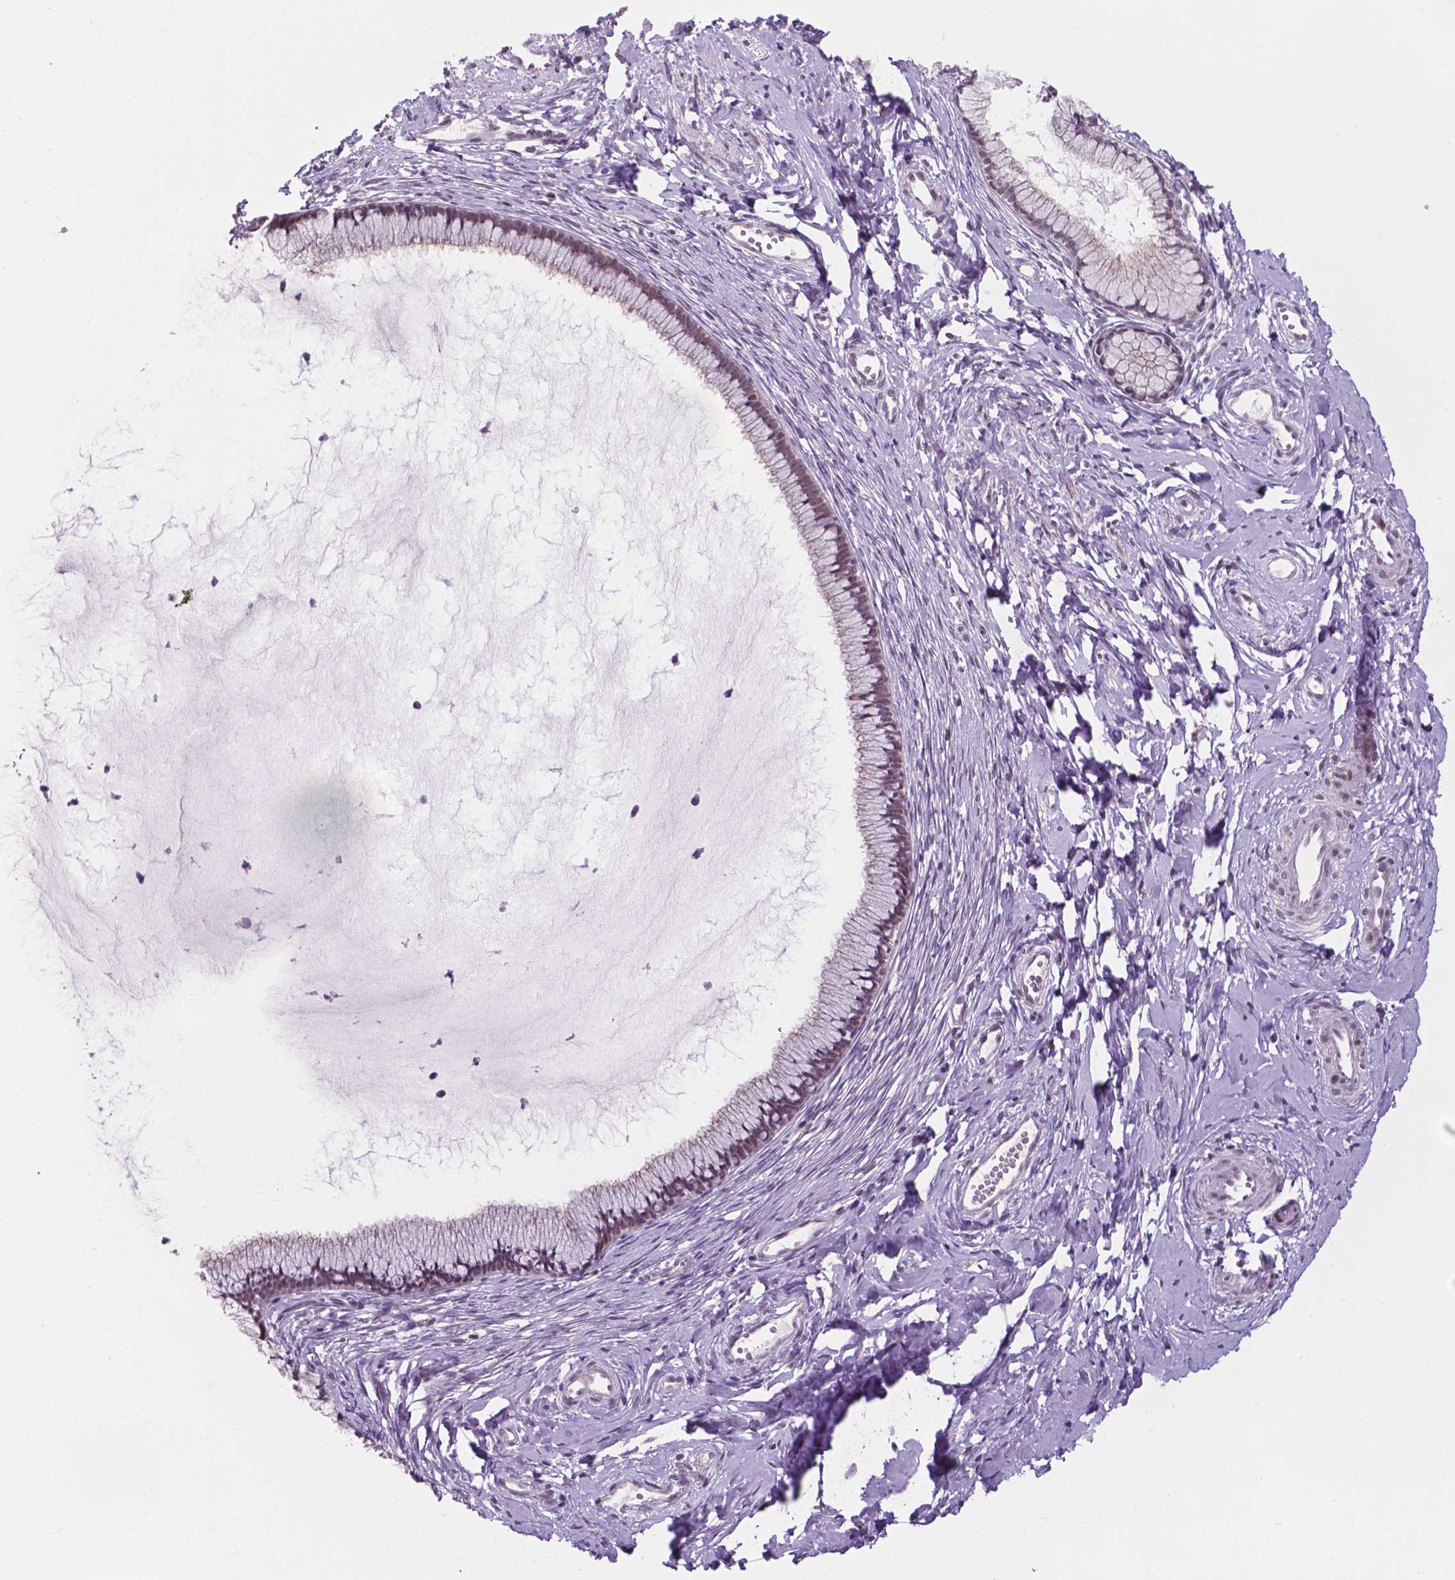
{"staining": {"intensity": "negative", "quantity": "none", "location": "none"}, "tissue": "cervix", "cell_type": "Glandular cells", "image_type": "normal", "snomed": [{"axis": "morphology", "description": "Normal tissue, NOS"}, {"axis": "topography", "description": "Cervix"}], "caption": "Immunohistochemistry photomicrograph of benign cervix: human cervix stained with DAB exhibits no significant protein staining in glandular cells.", "gene": "FAM50B", "patient": {"sex": "female", "age": 40}}